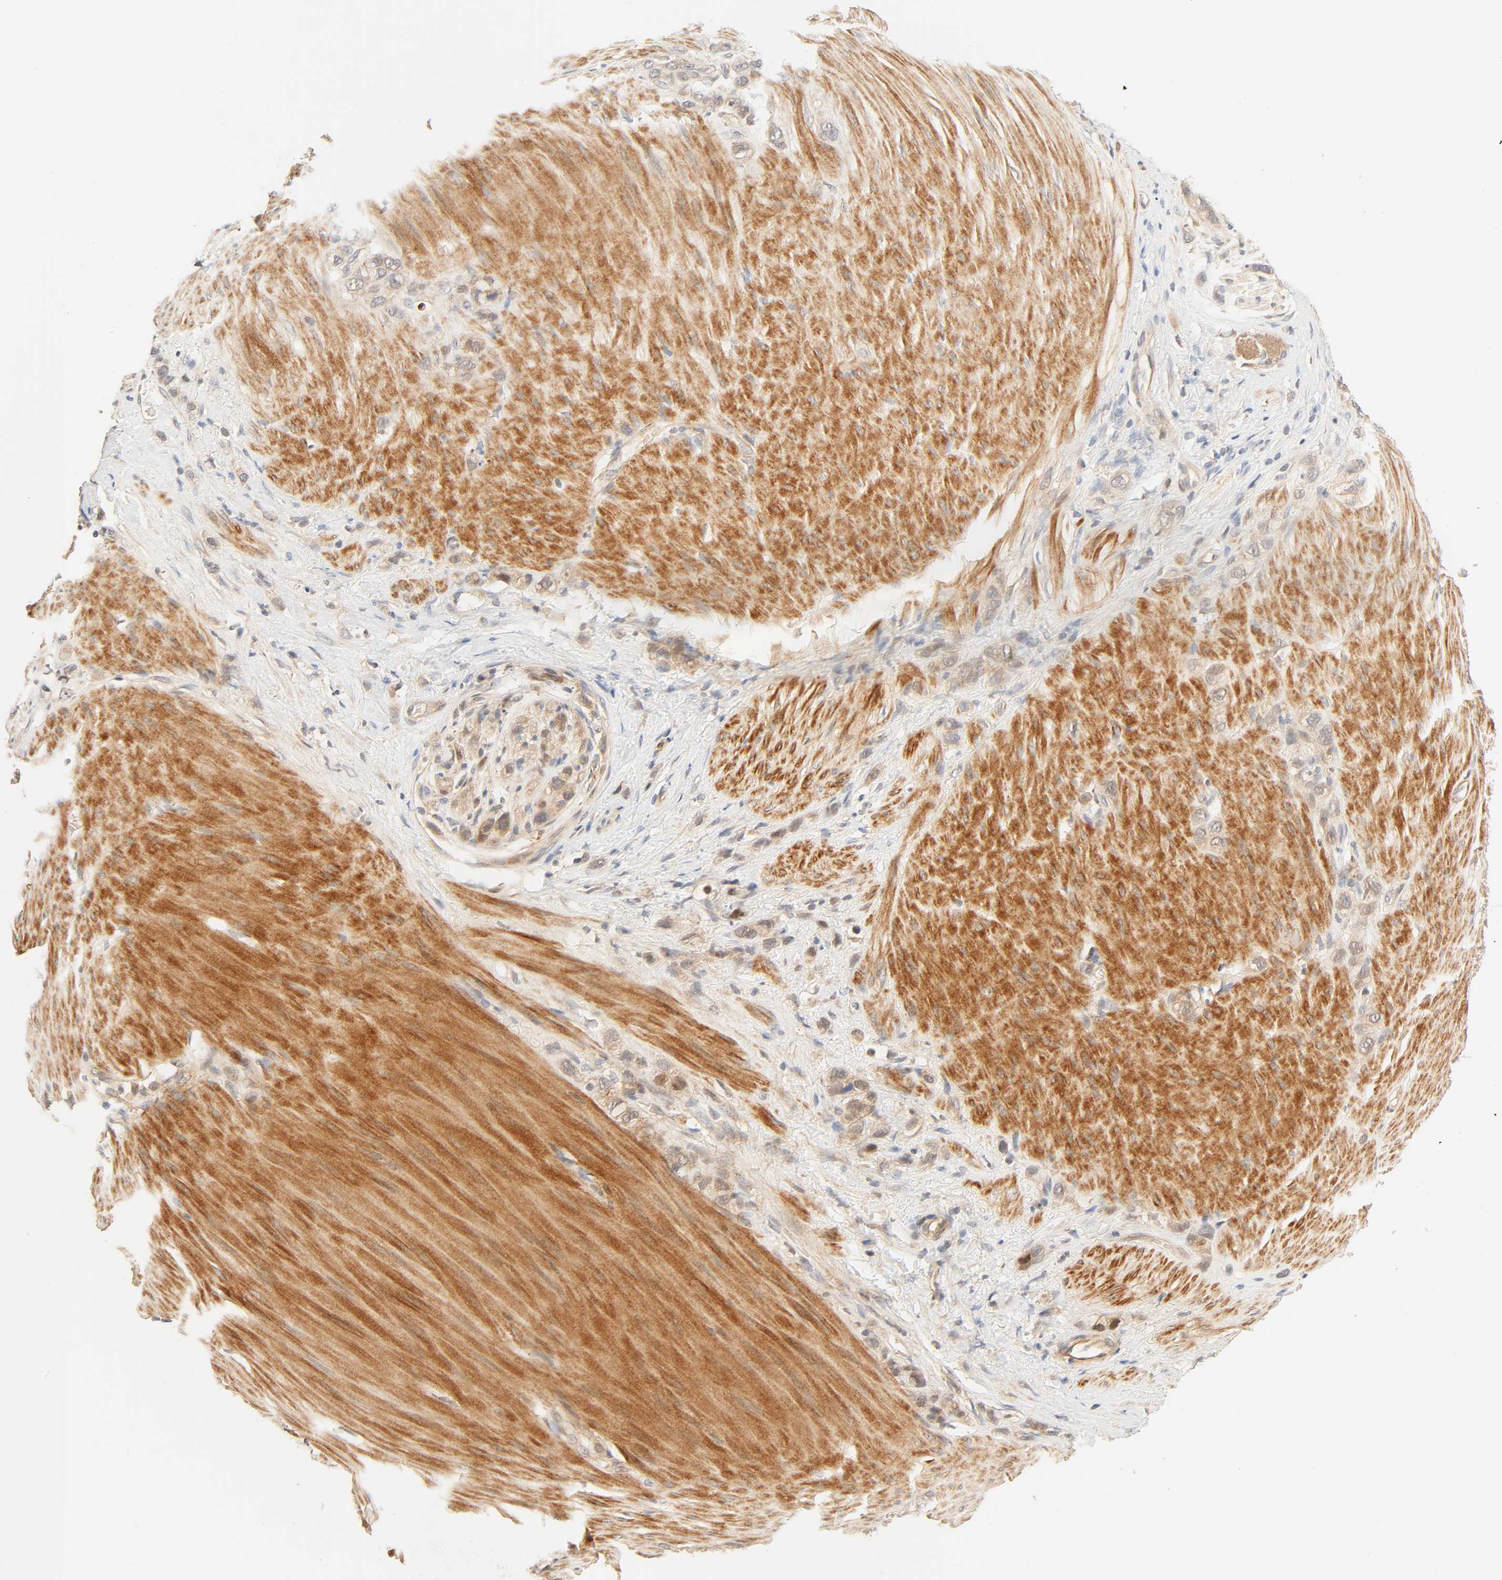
{"staining": {"intensity": "moderate", "quantity": "25%-75%", "location": "cytoplasmic/membranous"}, "tissue": "stomach cancer", "cell_type": "Tumor cells", "image_type": "cancer", "snomed": [{"axis": "morphology", "description": "Normal tissue, NOS"}, {"axis": "morphology", "description": "Adenocarcinoma, NOS"}, {"axis": "morphology", "description": "Adenocarcinoma, High grade"}, {"axis": "topography", "description": "Stomach, upper"}, {"axis": "topography", "description": "Stomach"}], "caption": "Protein staining reveals moderate cytoplasmic/membranous positivity in approximately 25%-75% of tumor cells in stomach cancer (adenocarcinoma). The staining was performed using DAB (3,3'-diaminobenzidine), with brown indicating positive protein expression. Nuclei are stained blue with hematoxylin.", "gene": "CACNA1G", "patient": {"sex": "female", "age": 65}}